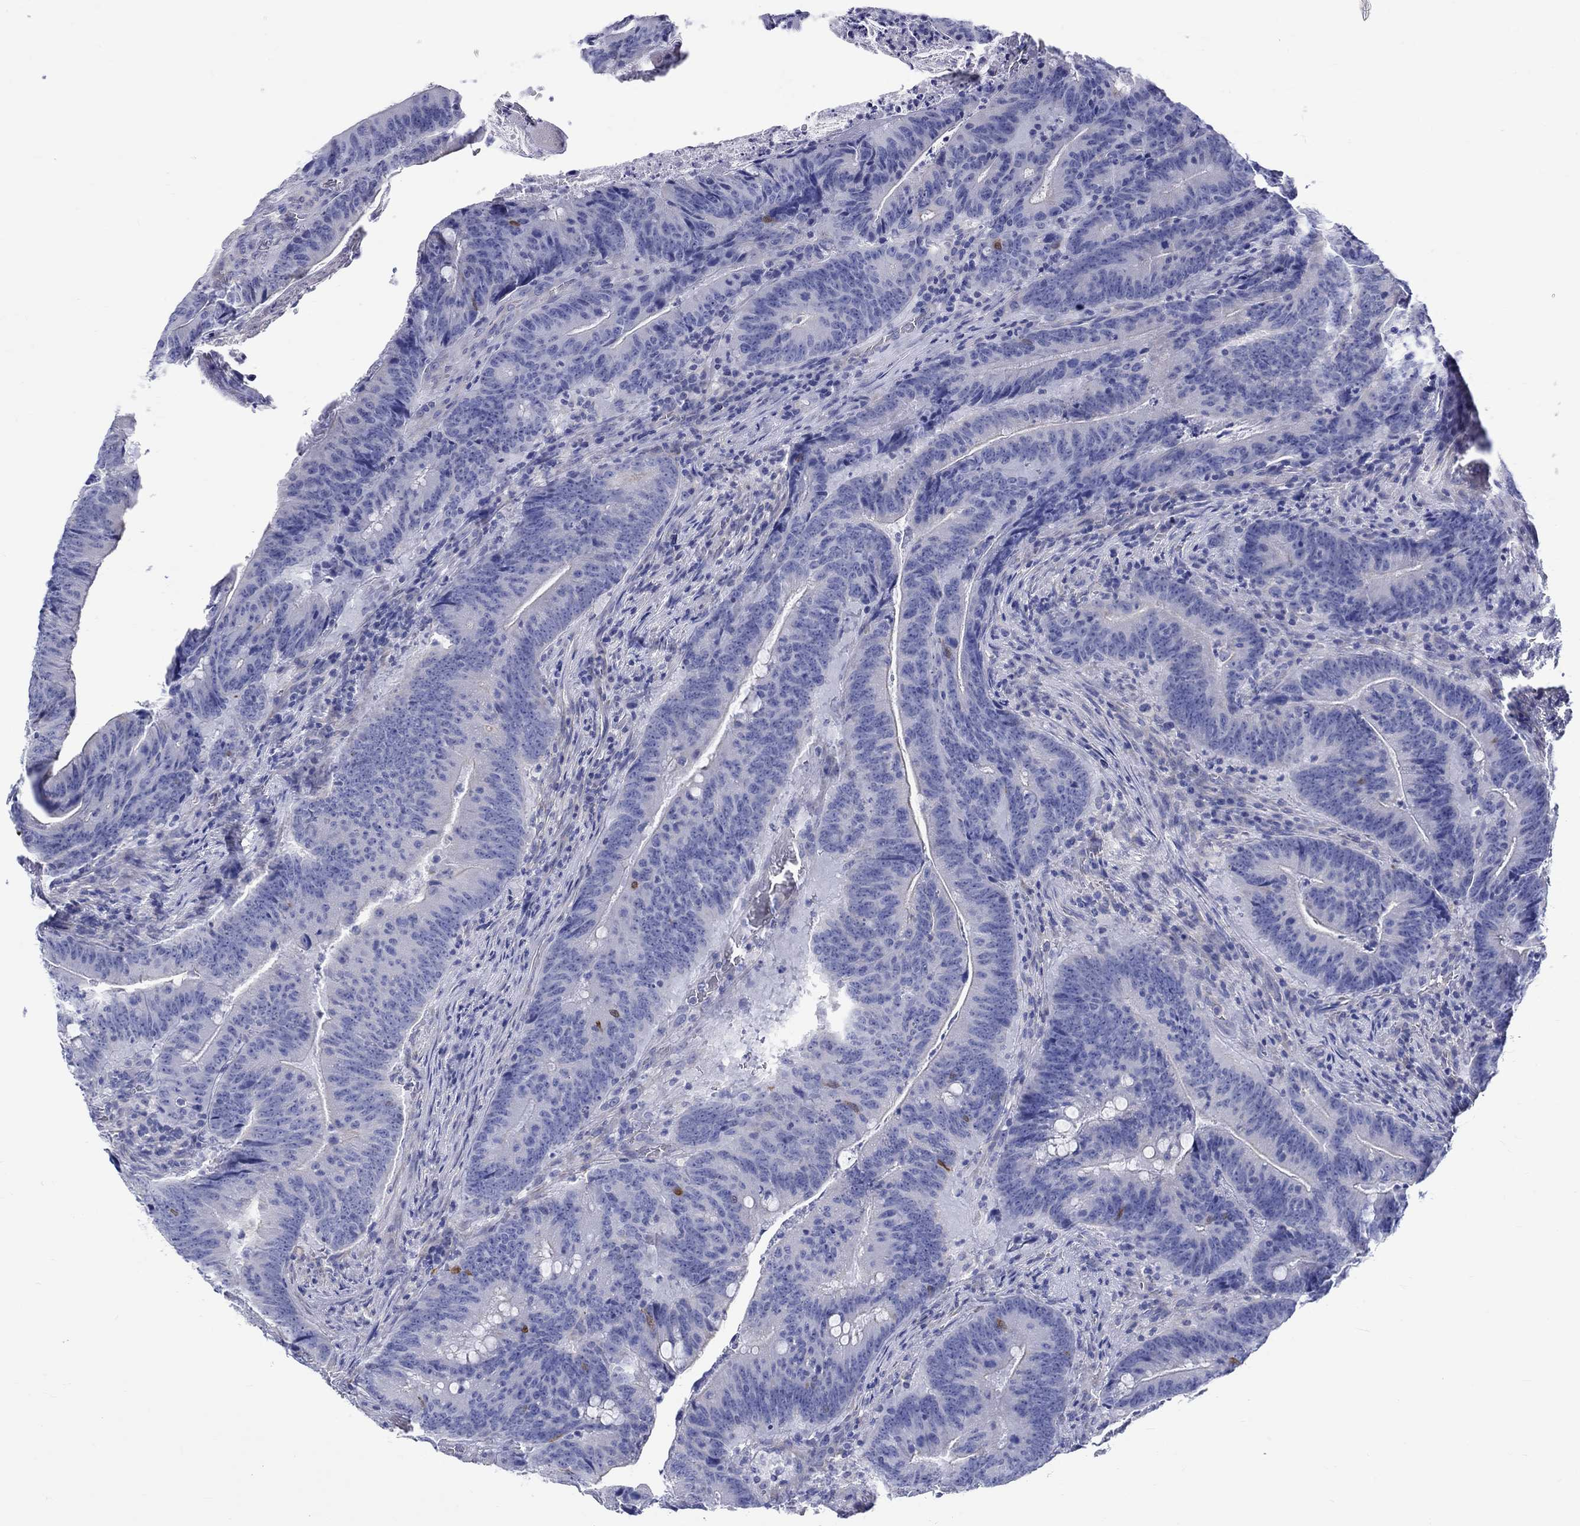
{"staining": {"intensity": "negative", "quantity": "none", "location": "none"}, "tissue": "colorectal cancer", "cell_type": "Tumor cells", "image_type": "cancer", "snomed": [{"axis": "morphology", "description": "Adenocarcinoma, NOS"}, {"axis": "topography", "description": "Colon"}], "caption": "High power microscopy photomicrograph of an immunohistochemistry image of colorectal adenocarcinoma, revealing no significant staining in tumor cells. The staining was performed using DAB to visualize the protein expression in brown, while the nuclei were stained in blue with hematoxylin (Magnification: 20x).", "gene": "SH2D7", "patient": {"sex": "female", "age": 87}}